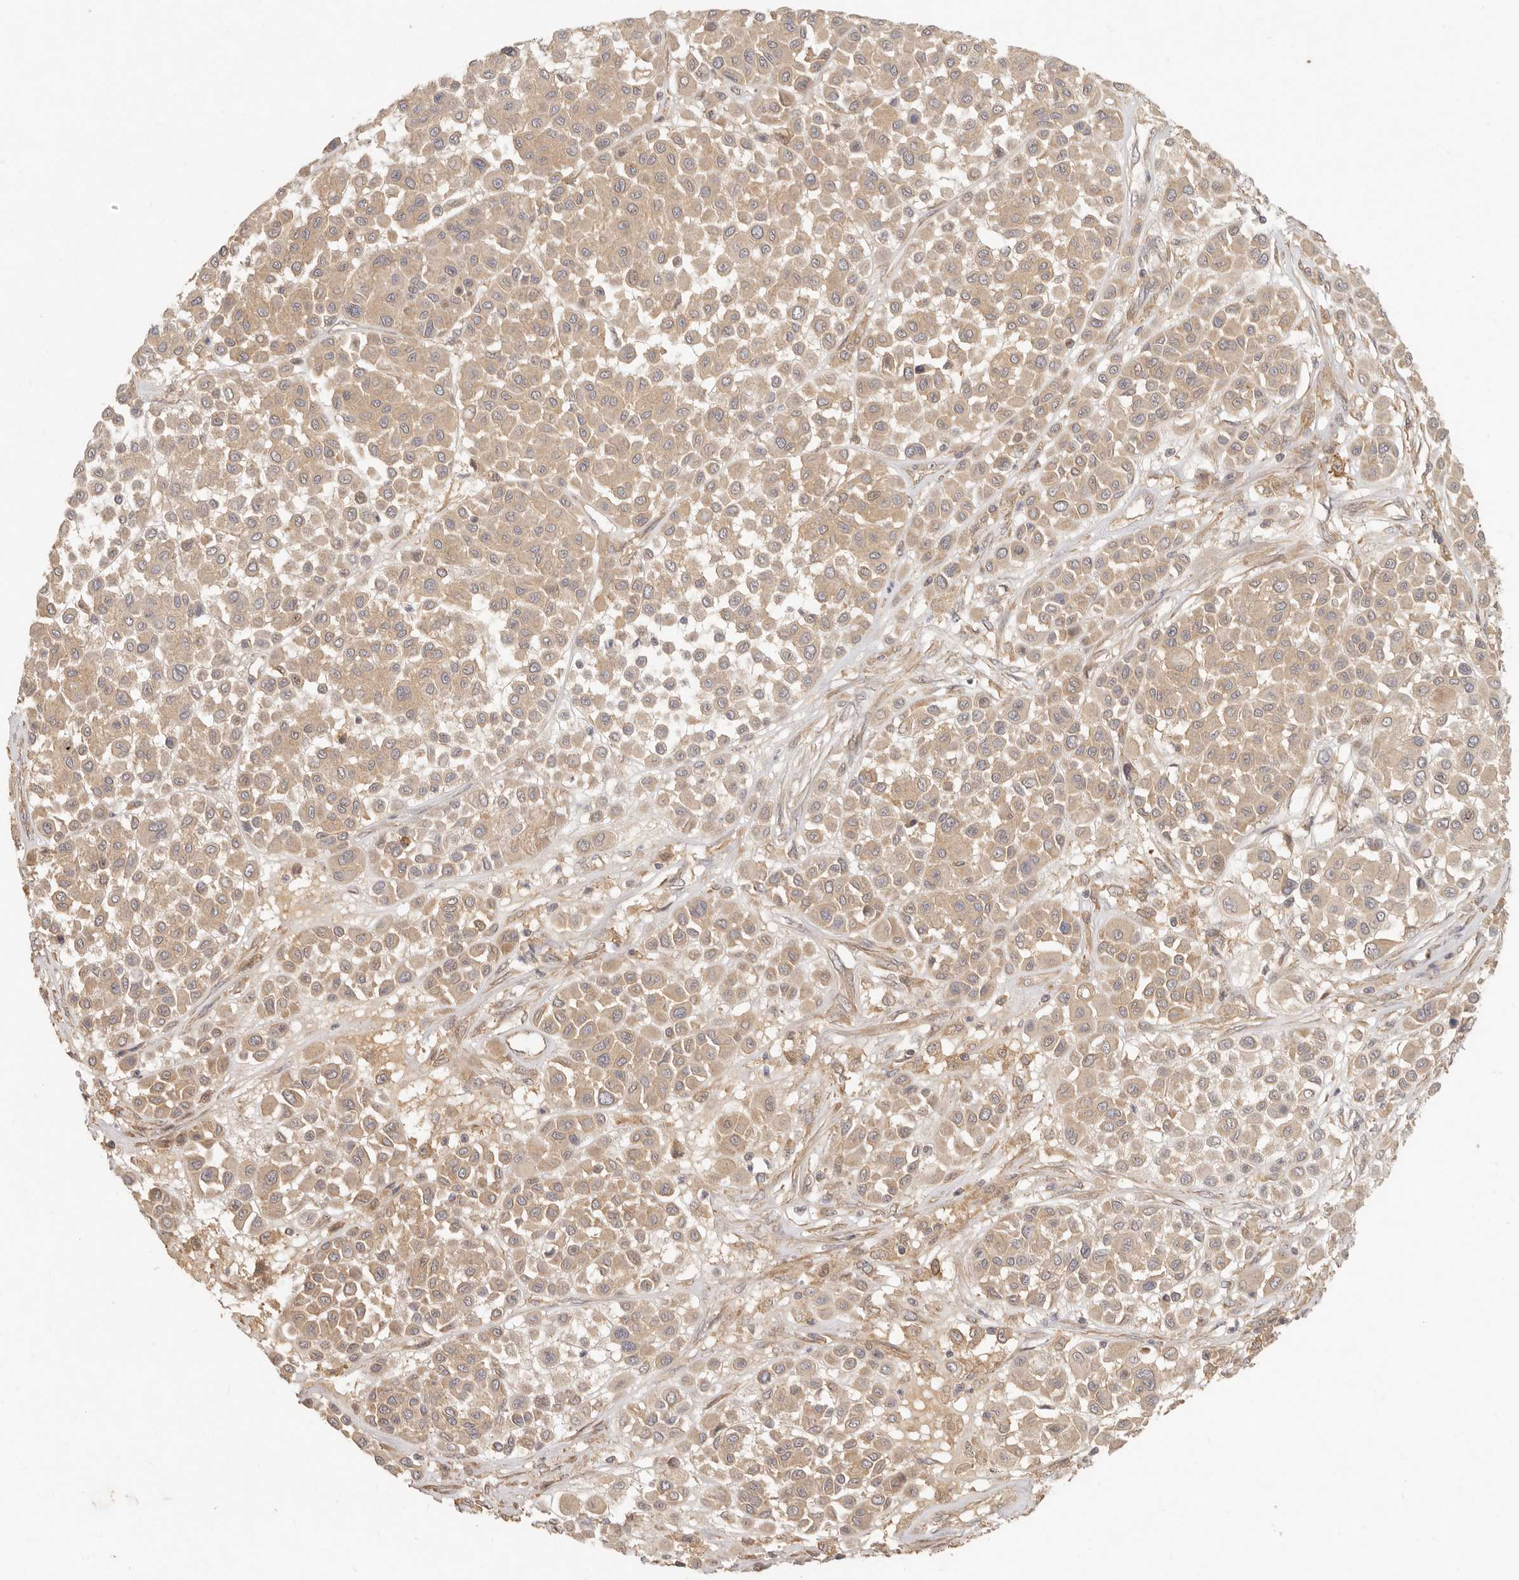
{"staining": {"intensity": "weak", "quantity": ">75%", "location": "cytoplasmic/membranous"}, "tissue": "melanoma", "cell_type": "Tumor cells", "image_type": "cancer", "snomed": [{"axis": "morphology", "description": "Malignant melanoma, Metastatic site"}, {"axis": "topography", "description": "Soft tissue"}], "caption": "High-power microscopy captured an IHC photomicrograph of melanoma, revealing weak cytoplasmic/membranous staining in about >75% of tumor cells.", "gene": "VIPR1", "patient": {"sex": "male", "age": 41}}